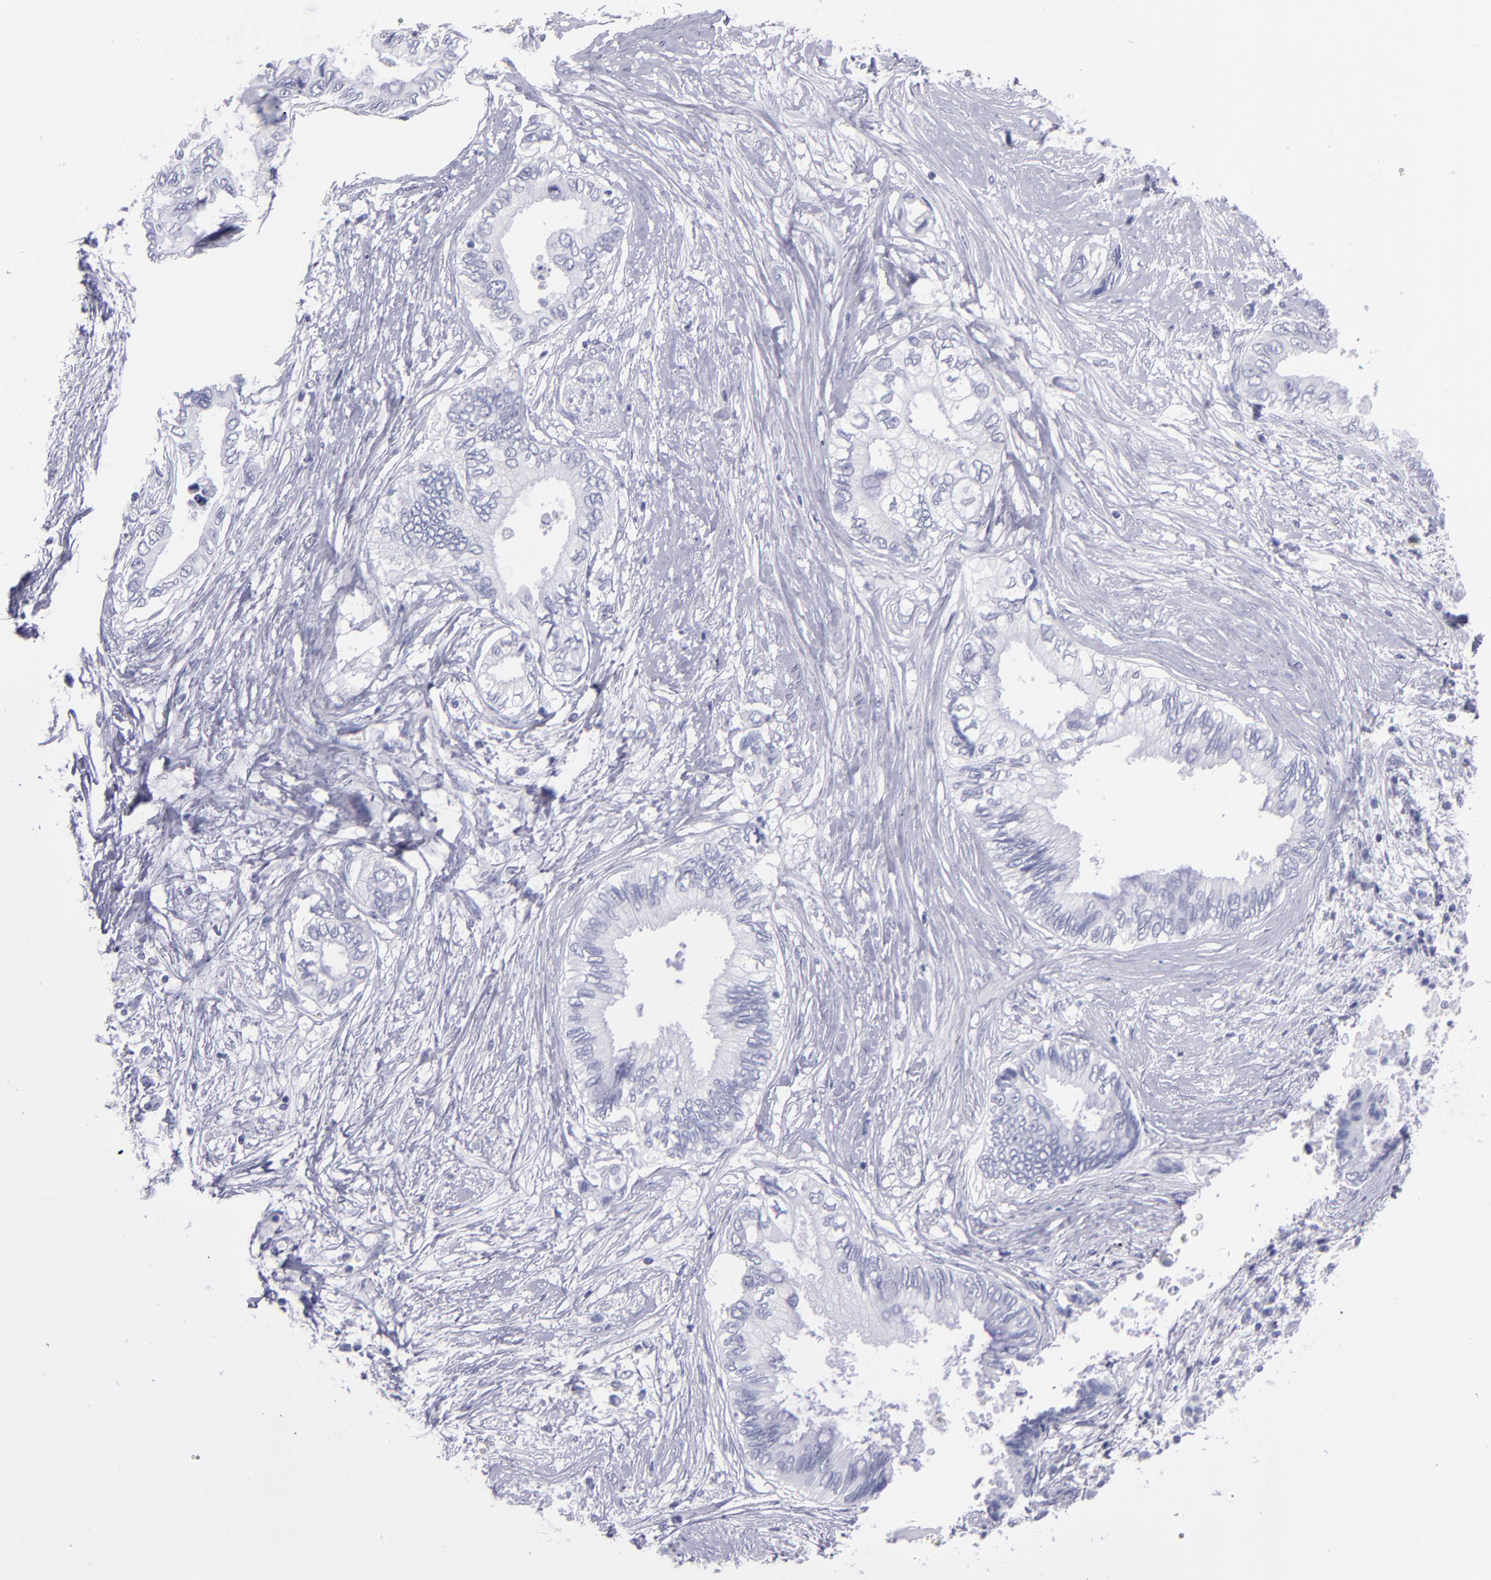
{"staining": {"intensity": "negative", "quantity": "none", "location": "none"}, "tissue": "pancreatic cancer", "cell_type": "Tumor cells", "image_type": "cancer", "snomed": [{"axis": "morphology", "description": "Adenocarcinoma, NOS"}, {"axis": "topography", "description": "Pancreas"}], "caption": "This image is of pancreatic cancer stained with immunohistochemistry to label a protein in brown with the nuclei are counter-stained blue. There is no positivity in tumor cells.", "gene": "MB", "patient": {"sex": "female", "age": 66}}